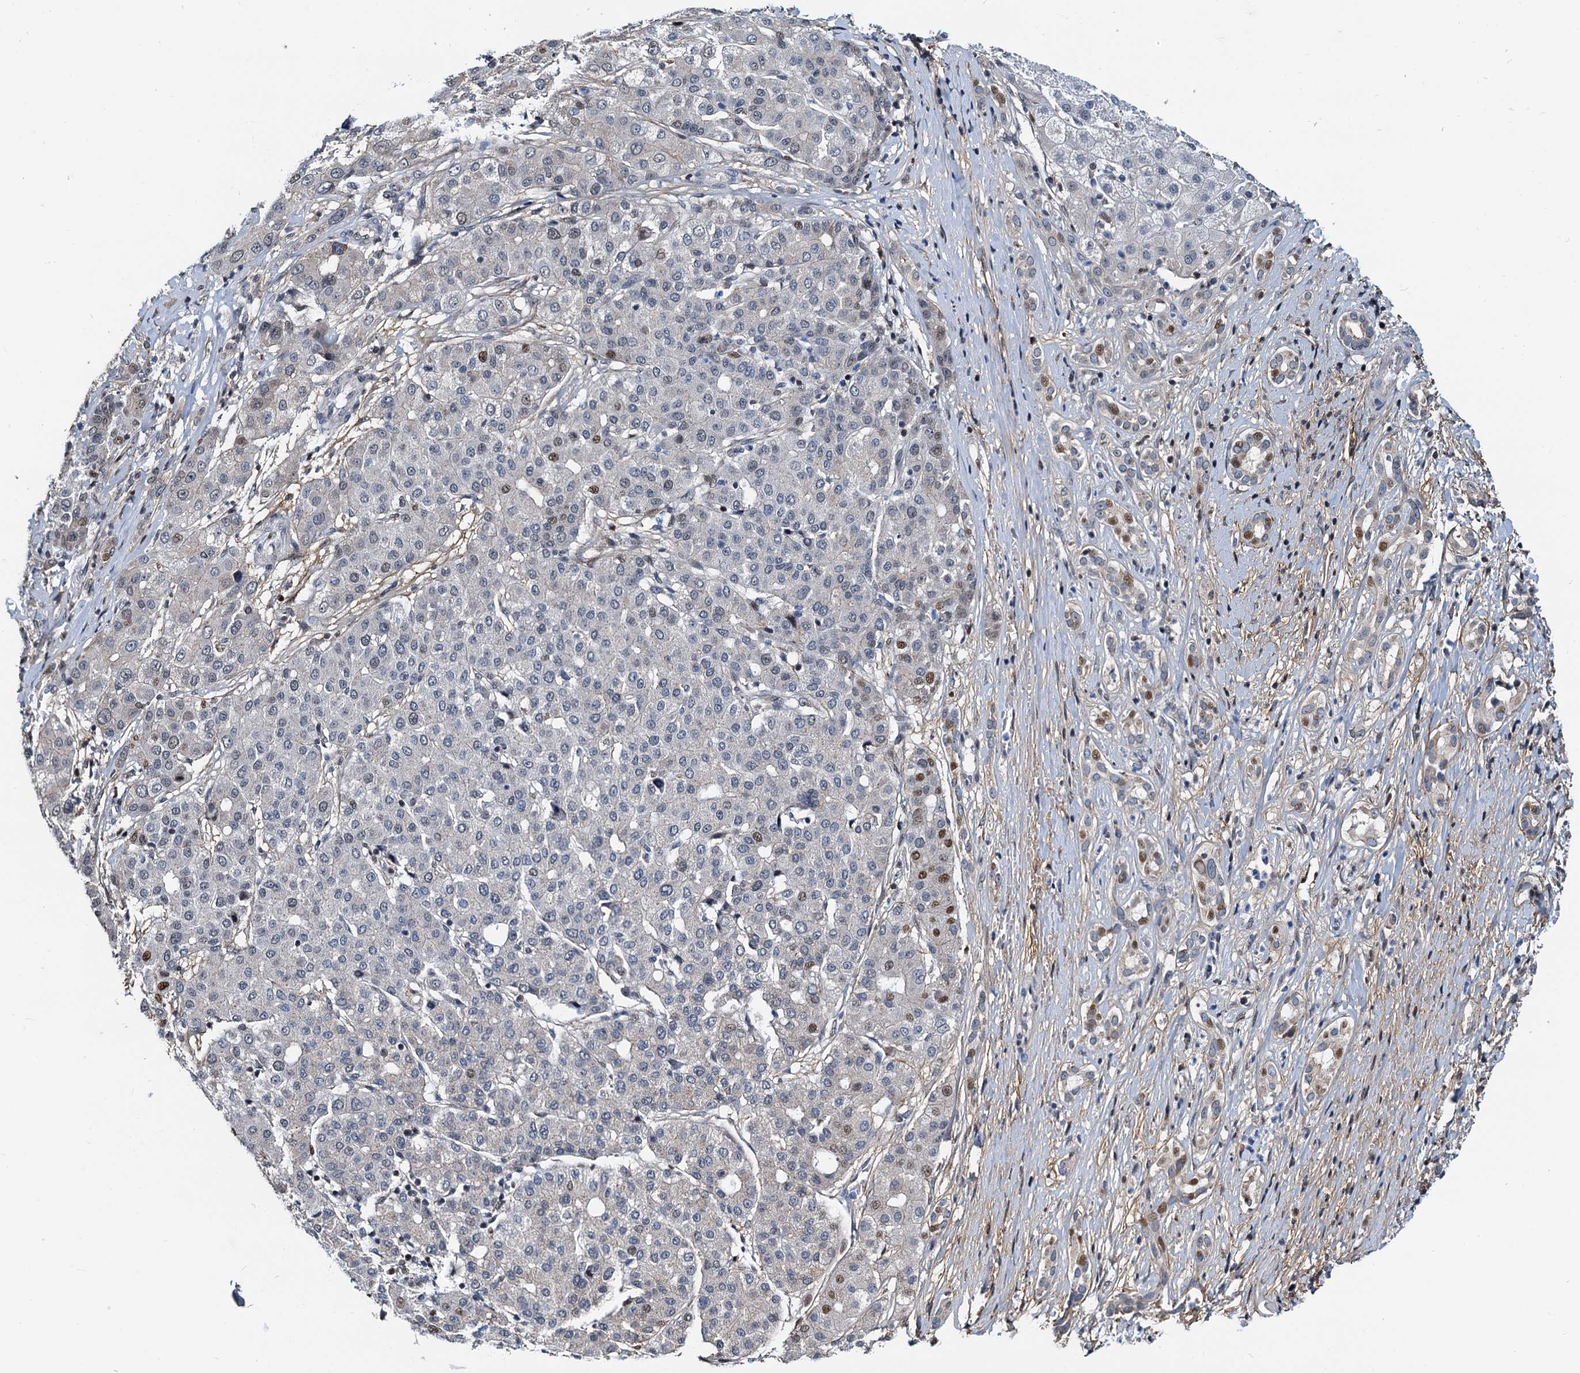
{"staining": {"intensity": "moderate", "quantity": "<25%", "location": "nuclear"}, "tissue": "liver cancer", "cell_type": "Tumor cells", "image_type": "cancer", "snomed": [{"axis": "morphology", "description": "Carcinoma, Hepatocellular, NOS"}, {"axis": "topography", "description": "Liver"}], "caption": "The image displays a brown stain indicating the presence of a protein in the nuclear of tumor cells in liver cancer (hepatocellular carcinoma). (DAB = brown stain, brightfield microscopy at high magnification).", "gene": "PTGES3", "patient": {"sex": "male", "age": 65}}